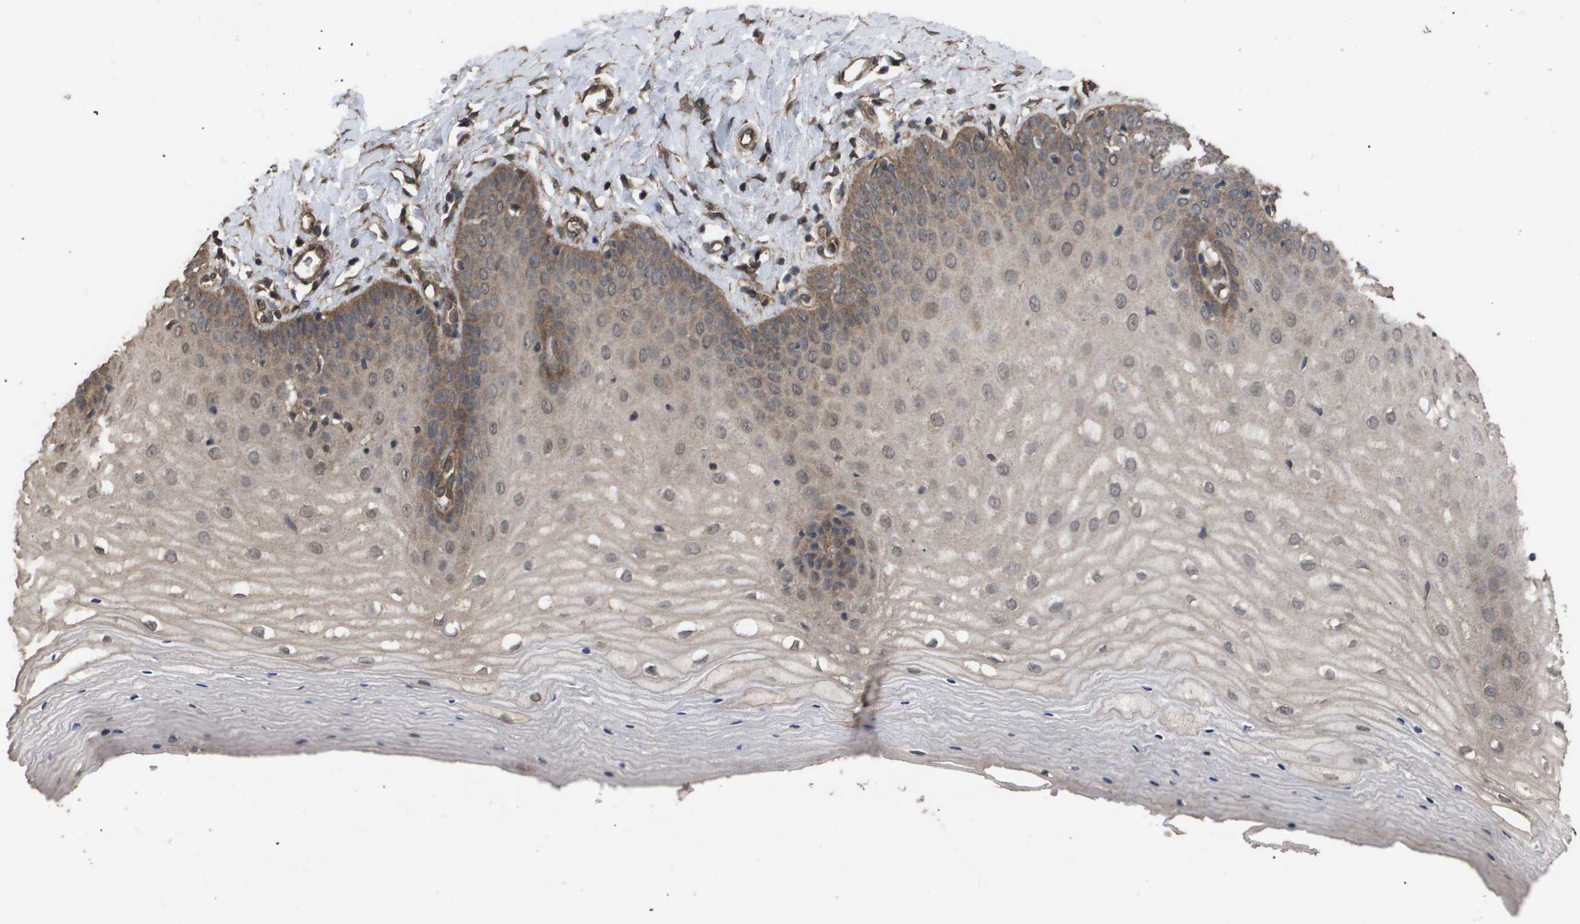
{"staining": {"intensity": "moderate", "quantity": "25%-75%", "location": "cytoplasmic/membranous"}, "tissue": "cervix", "cell_type": "Squamous epithelial cells", "image_type": "normal", "snomed": [{"axis": "morphology", "description": "Normal tissue, NOS"}, {"axis": "topography", "description": "Cervix"}], "caption": "Squamous epithelial cells reveal moderate cytoplasmic/membranous positivity in about 25%-75% of cells in normal cervix.", "gene": "CUL5", "patient": {"sex": "female", "age": 55}}